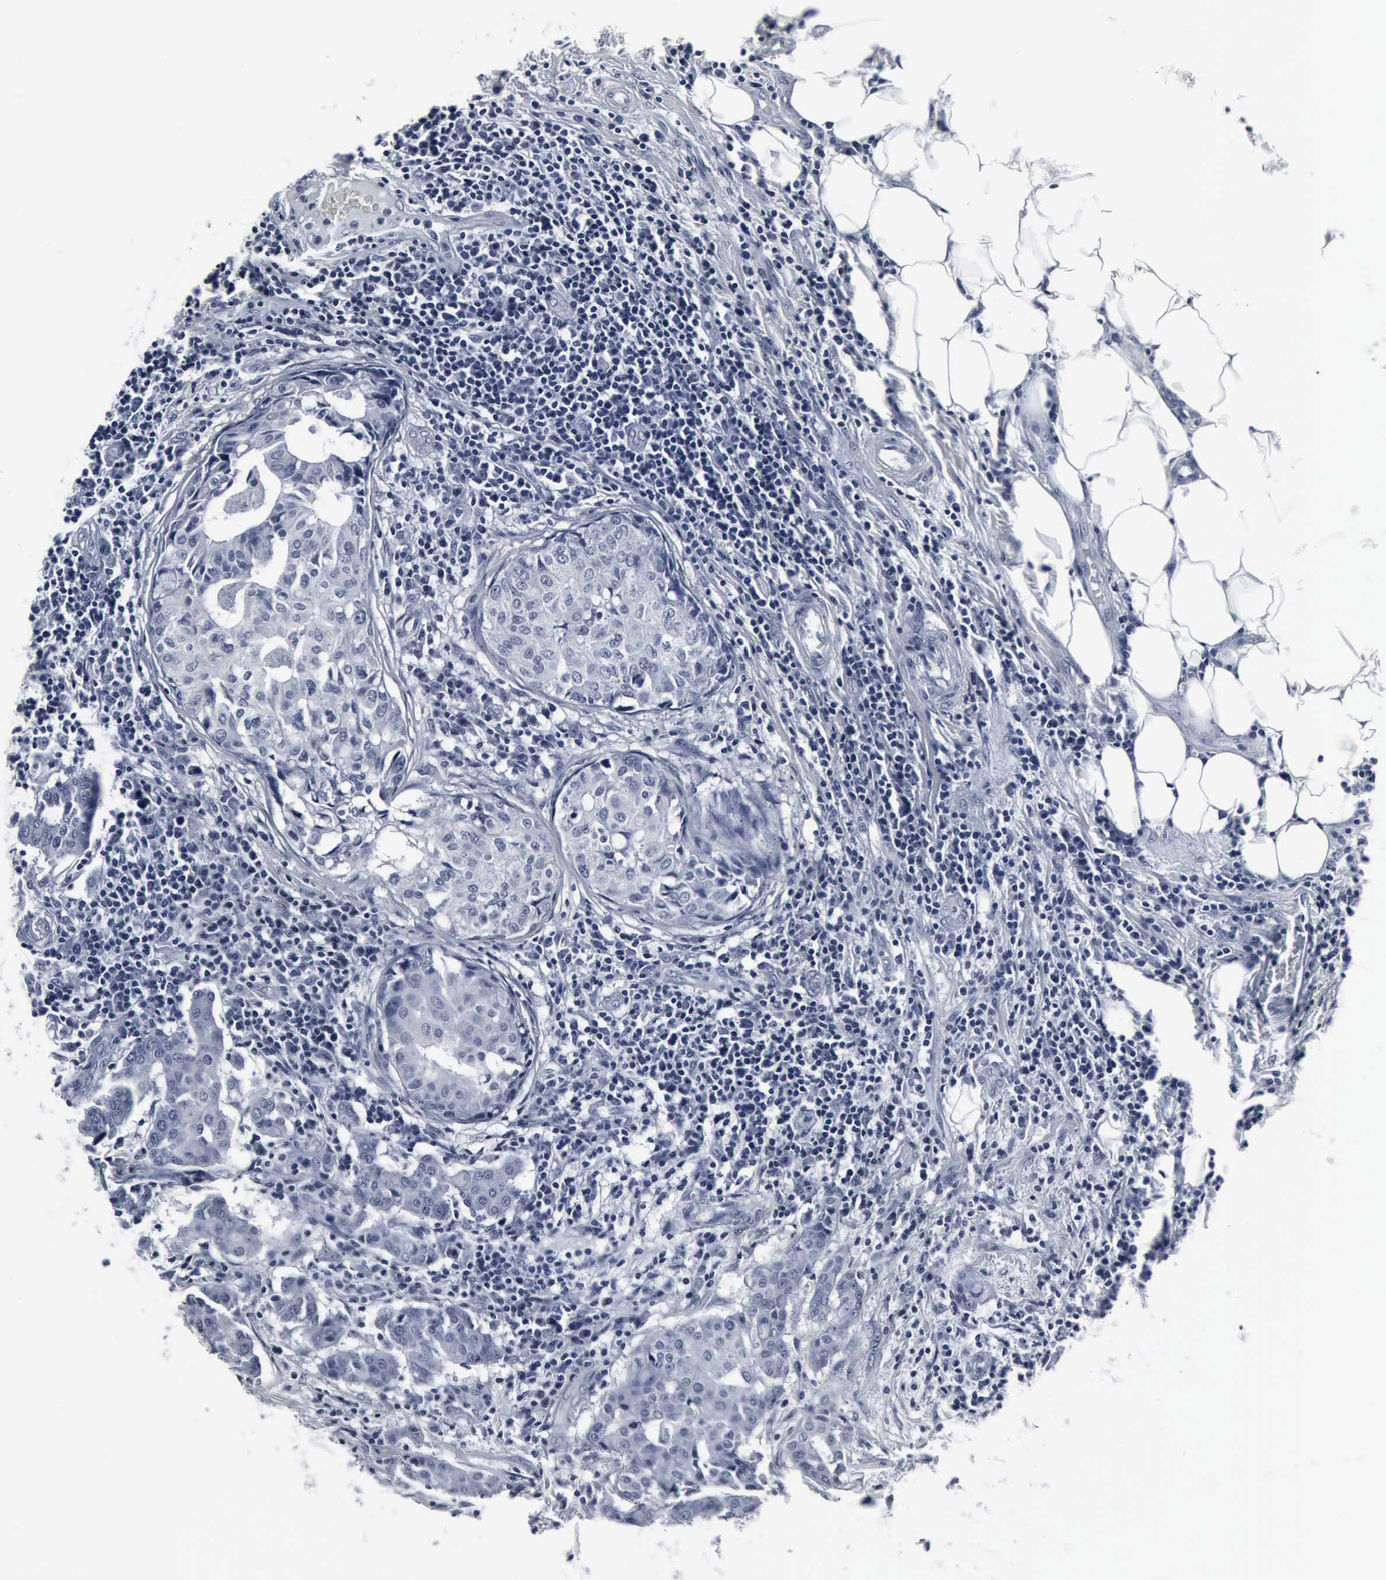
{"staining": {"intensity": "negative", "quantity": "none", "location": "none"}, "tissue": "breast cancer", "cell_type": "Tumor cells", "image_type": "cancer", "snomed": [{"axis": "morphology", "description": "Duct carcinoma"}, {"axis": "topography", "description": "Breast"}], "caption": "The photomicrograph exhibits no significant expression in tumor cells of breast infiltrating ductal carcinoma.", "gene": "SNAP25", "patient": {"sex": "female", "age": 27}}